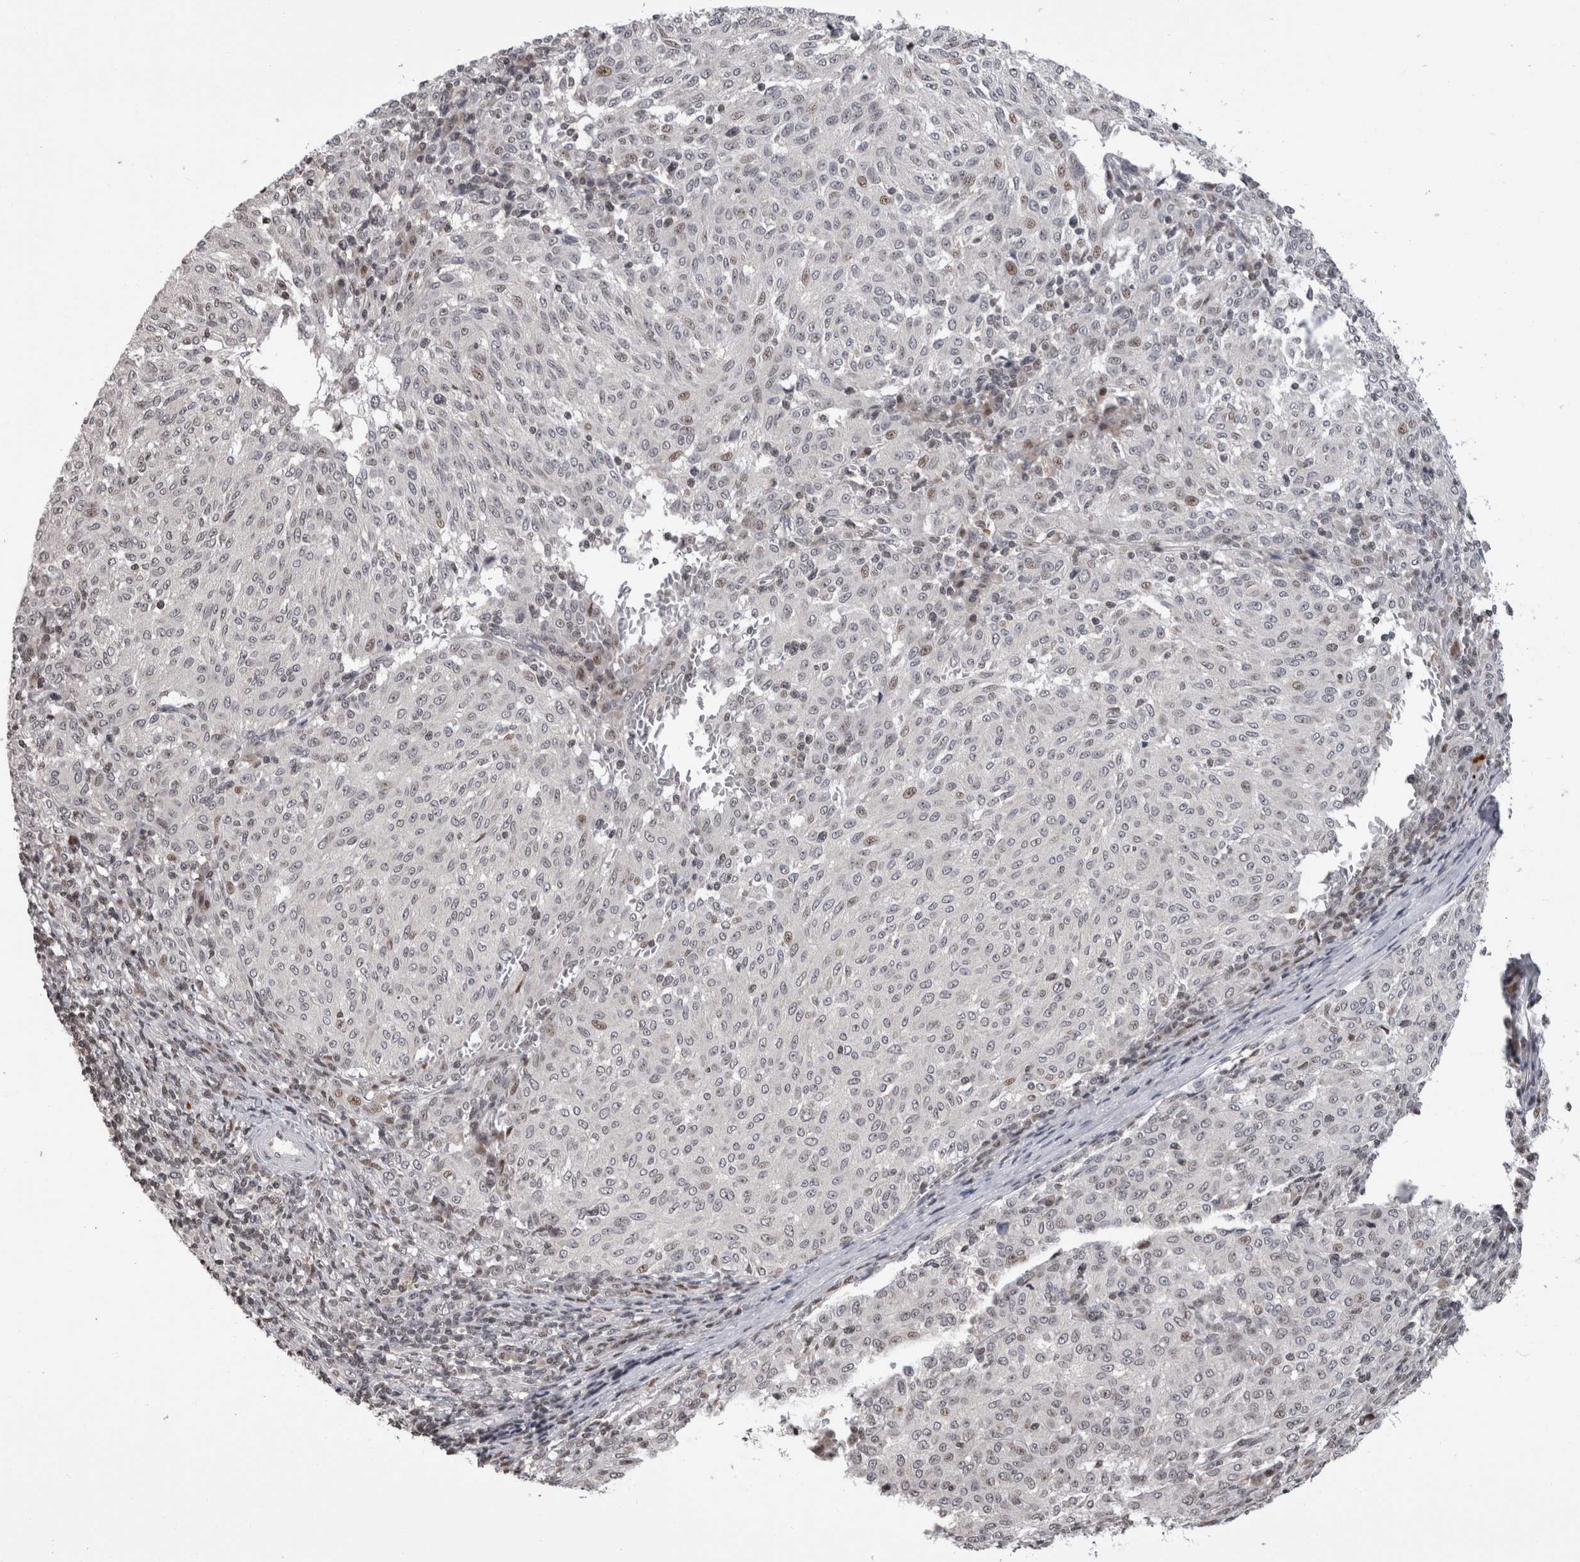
{"staining": {"intensity": "negative", "quantity": "none", "location": "none"}, "tissue": "melanoma", "cell_type": "Tumor cells", "image_type": "cancer", "snomed": [{"axis": "morphology", "description": "Malignant melanoma, NOS"}, {"axis": "topography", "description": "Skin"}], "caption": "Tumor cells show no significant protein positivity in malignant melanoma.", "gene": "ZBTB11", "patient": {"sex": "female", "age": 72}}